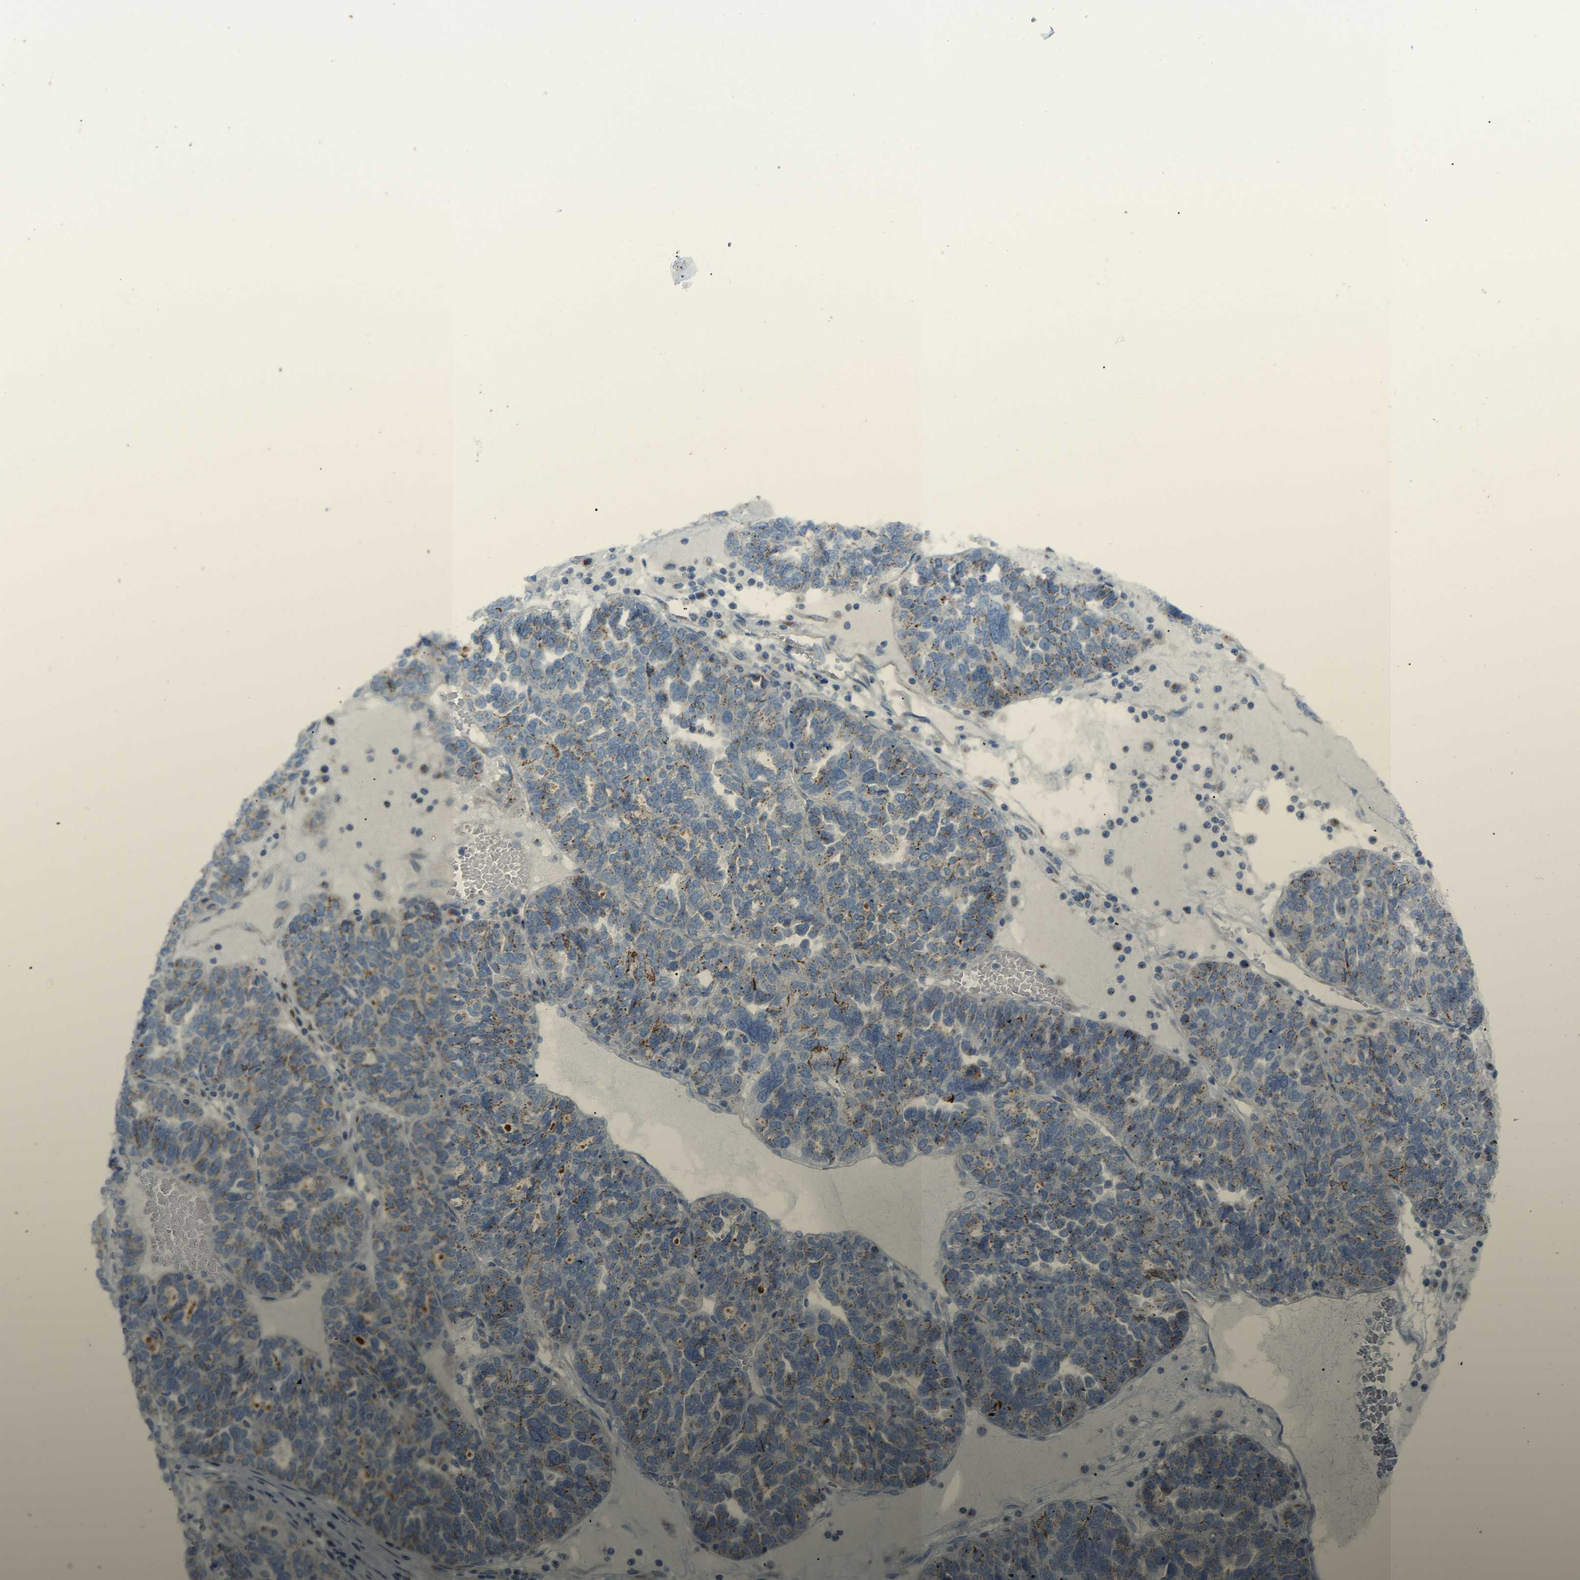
{"staining": {"intensity": "moderate", "quantity": "25%-75%", "location": "cytoplasmic/membranous"}, "tissue": "ovarian cancer", "cell_type": "Tumor cells", "image_type": "cancer", "snomed": [{"axis": "morphology", "description": "Cystadenocarcinoma, serous, NOS"}, {"axis": "topography", "description": "Ovary"}], "caption": "Immunohistochemistry (IHC) photomicrograph of human serous cystadenocarcinoma (ovarian) stained for a protein (brown), which demonstrates medium levels of moderate cytoplasmic/membranous expression in approximately 25%-75% of tumor cells.", "gene": "CANT1", "patient": {"sex": "female", "age": 59}}